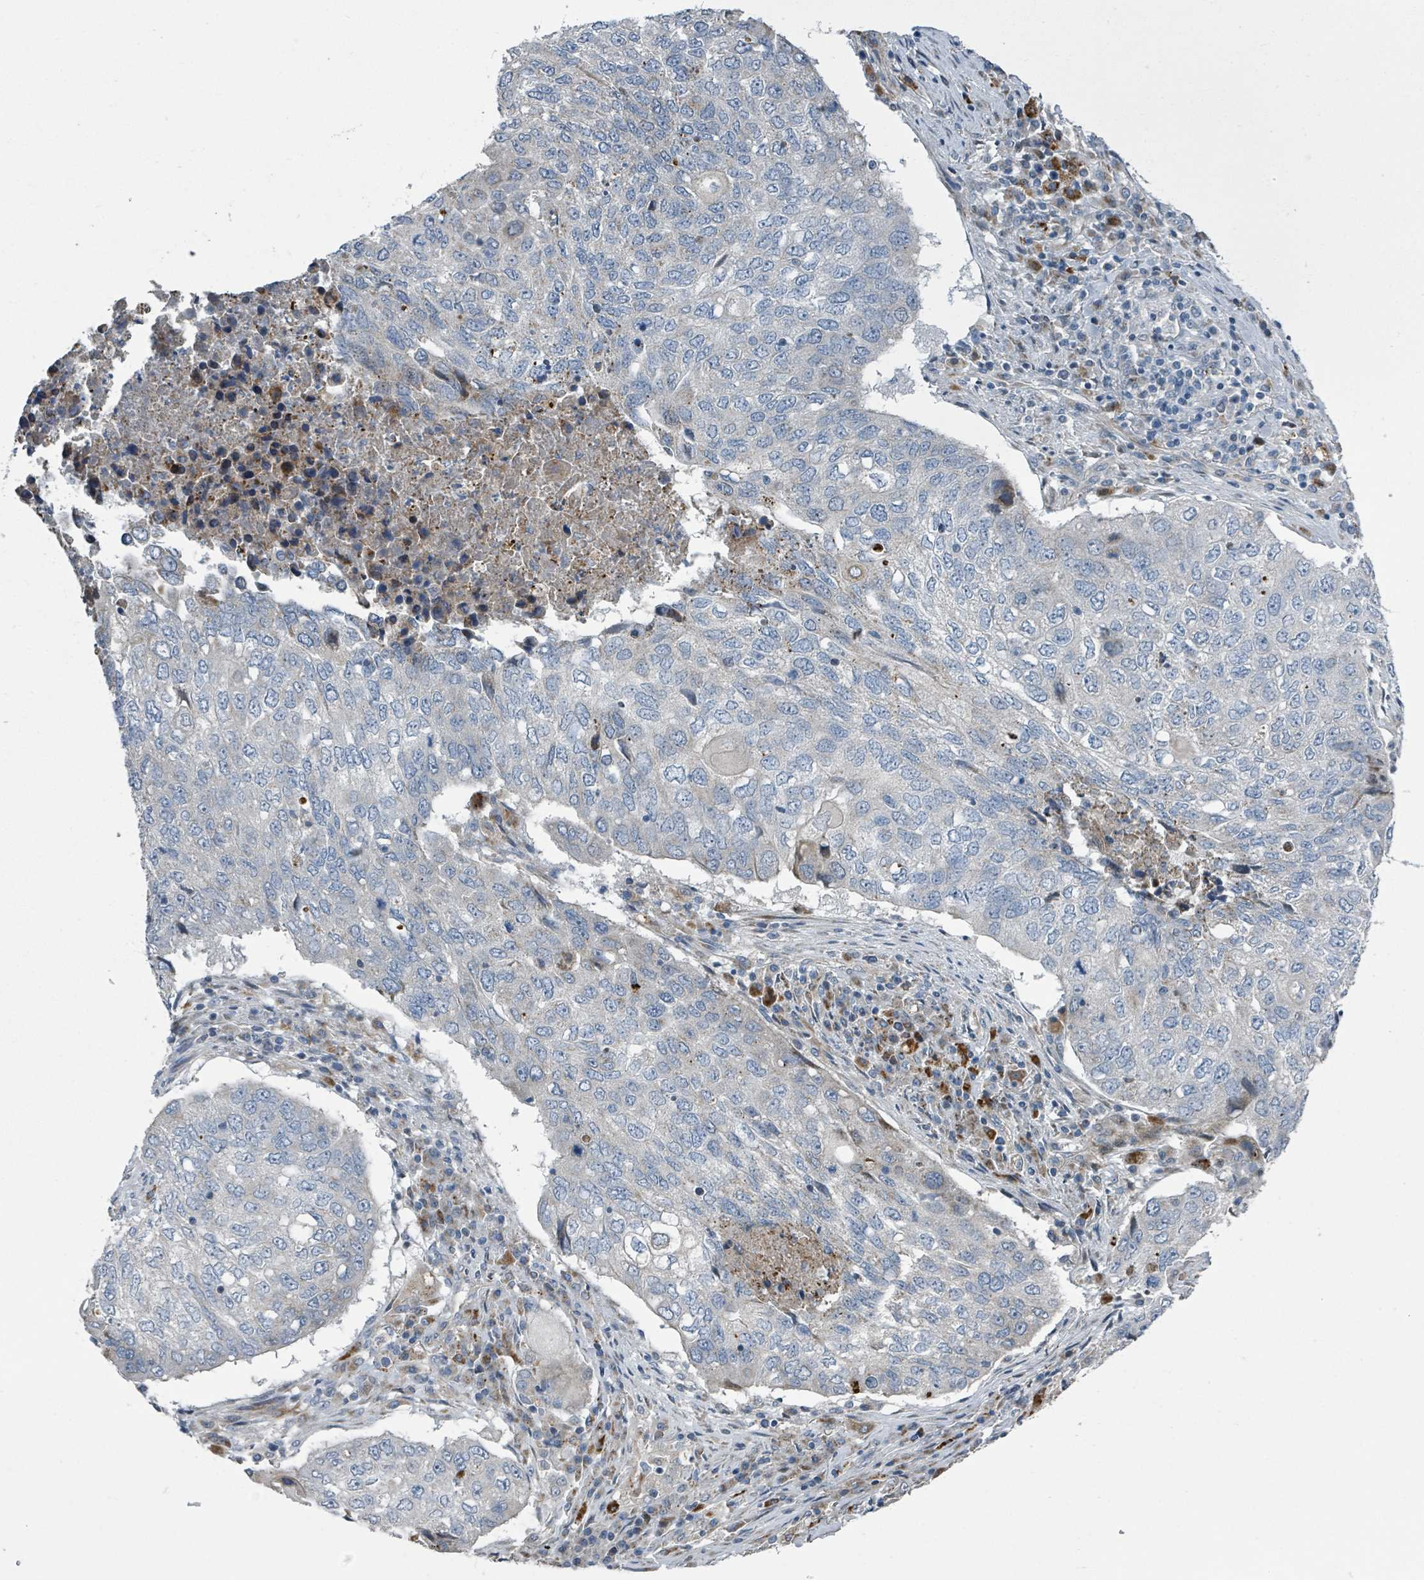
{"staining": {"intensity": "negative", "quantity": "none", "location": "none"}, "tissue": "lung cancer", "cell_type": "Tumor cells", "image_type": "cancer", "snomed": [{"axis": "morphology", "description": "Squamous cell carcinoma, NOS"}, {"axis": "topography", "description": "Lung"}], "caption": "The IHC histopathology image has no significant staining in tumor cells of lung cancer (squamous cell carcinoma) tissue.", "gene": "DIPK2A", "patient": {"sex": "female", "age": 63}}